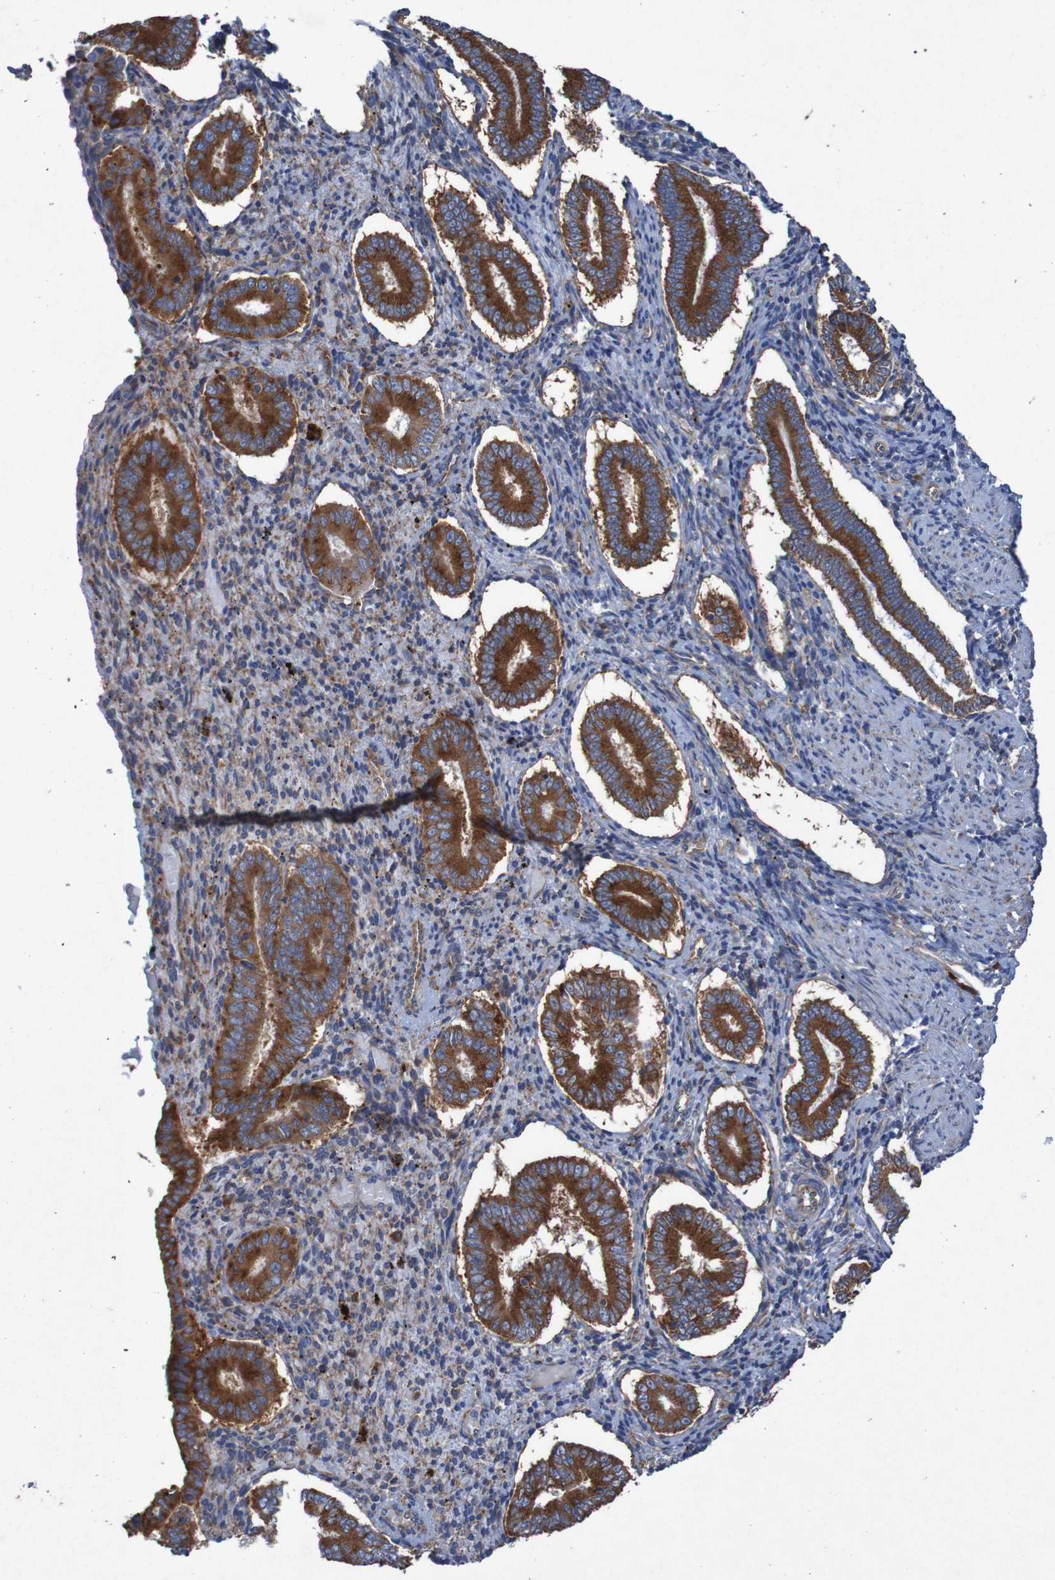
{"staining": {"intensity": "weak", "quantity": ">75%", "location": "cytoplasmic/membranous"}, "tissue": "endometrium", "cell_type": "Cells in endometrial stroma", "image_type": "normal", "snomed": [{"axis": "morphology", "description": "Normal tissue, NOS"}, {"axis": "topography", "description": "Endometrium"}], "caption": "Weak cytoplasmic/membranous staining for a protein is present in approximately >75% of cells in endometrial stroma of normal endometrium using IHC.", "gene": "RPL10L", "patient": {"sex": "female", "age": 42}}